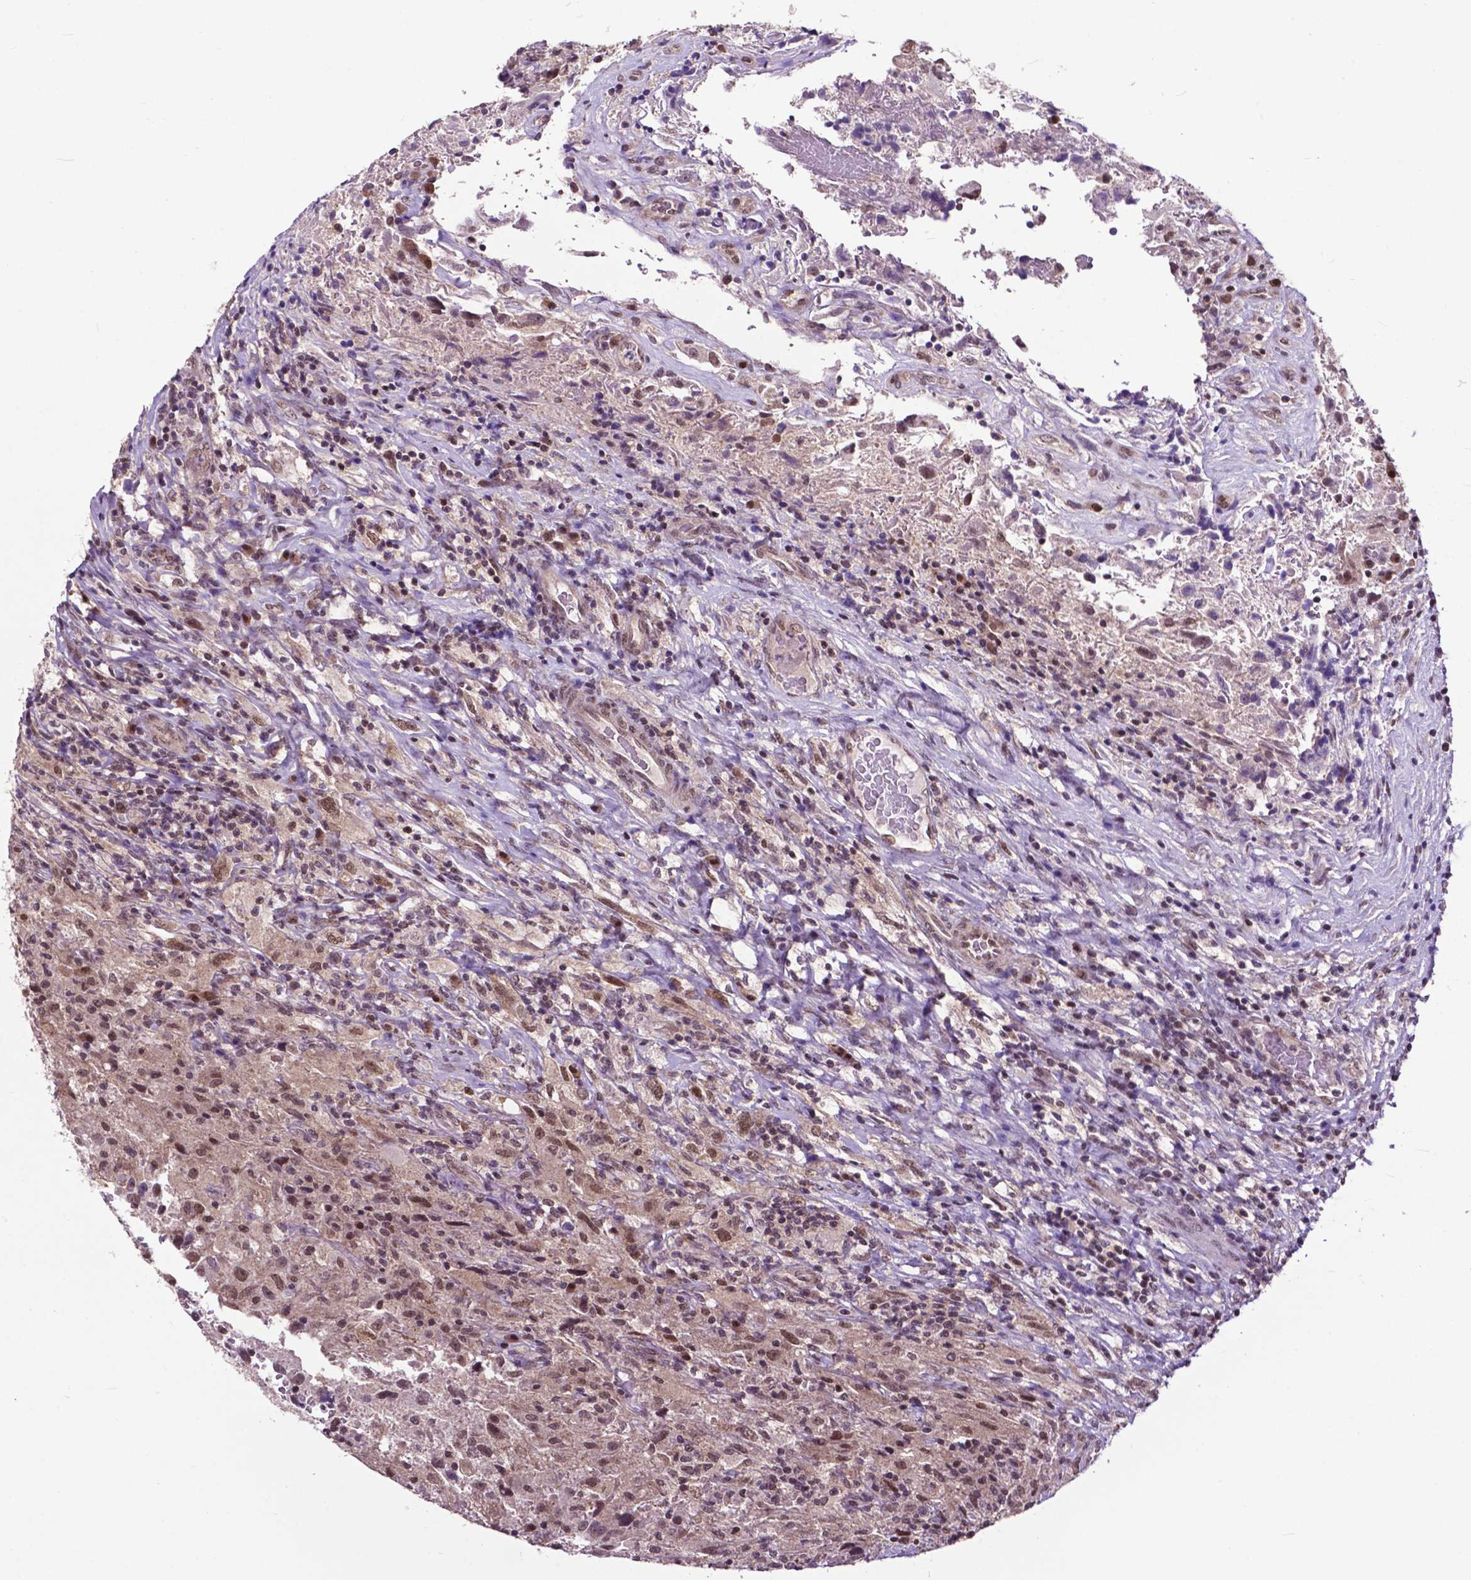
{"staining": {"intensity": "moderate", "quantity": ">75%", "location": "nuclear"}, "tissue": "glioma", "cell_type": "Tumor cells", "image_type": "cancer", "snomed": [{"axis": "morphology", "description": "Glioma, malignant, High grade"}, {"axis": "topography", "description": "Brain"}], "caption": "Moderate nuclear staining is identified in approximately >75% of tumor cells in glioma. (DAB IHC, brown staining for protein, blue staining for nuclei).", "gene": "FAF1", "patient": {"sex": "male", "age": 68}}